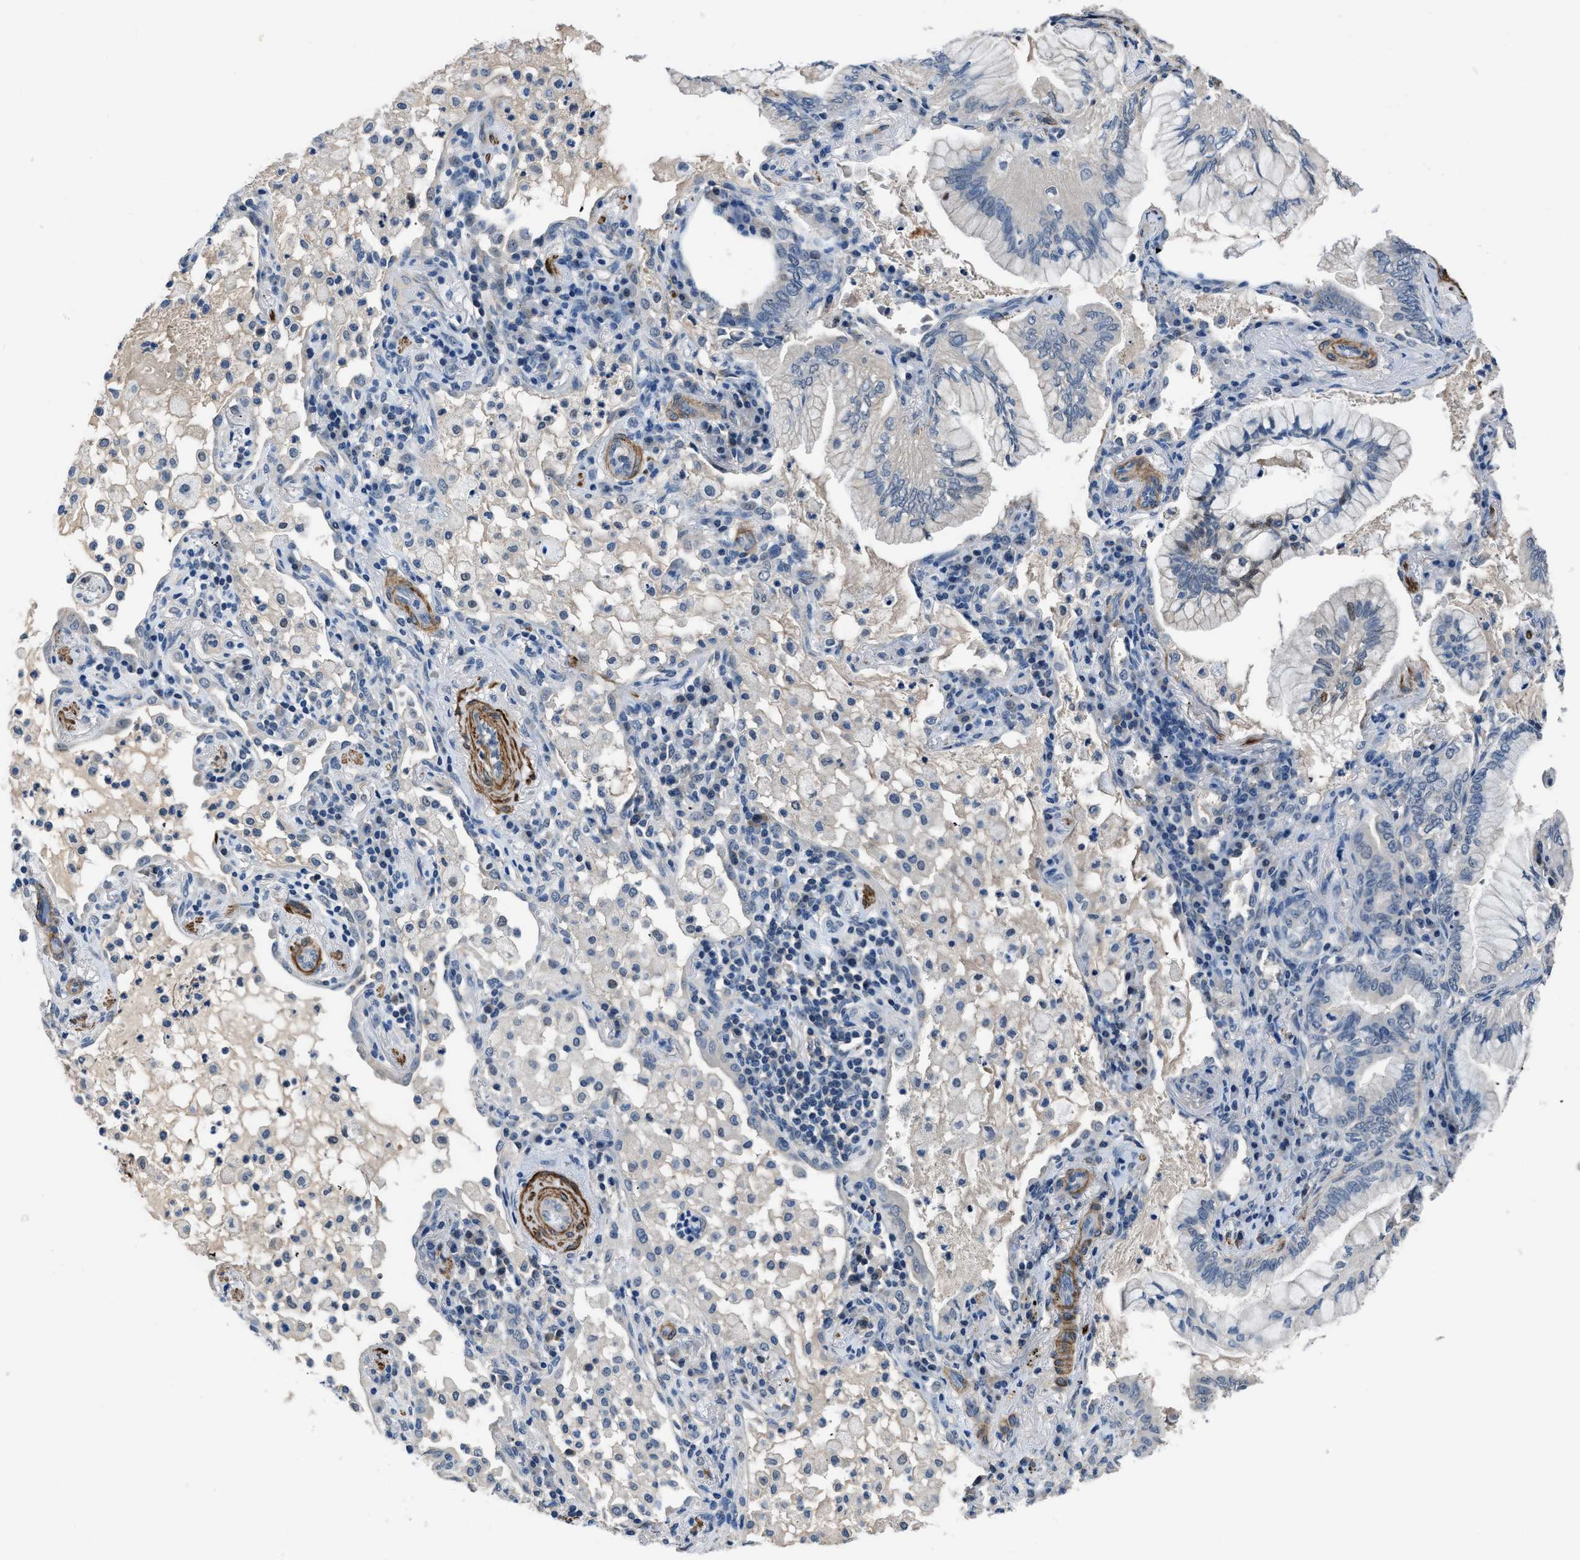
{"staining": {"intensity": "negative", "quantity": "none", "location": "none"}, "tissue": "lung cancer", "cell_type": "Tumor cells", "image_type": "cancer", "snomed": [{"axis": "morphology", "description": "Adenocarcinoma, NOS"}, {"axis": "topography", "description": "Lung"}], "caption": "A histopathology image of human lung adenocarcinoma is negative for staining in tumor cells.", "gene": "LANCL2", "patient": {"sex": "female", "age": 70}}